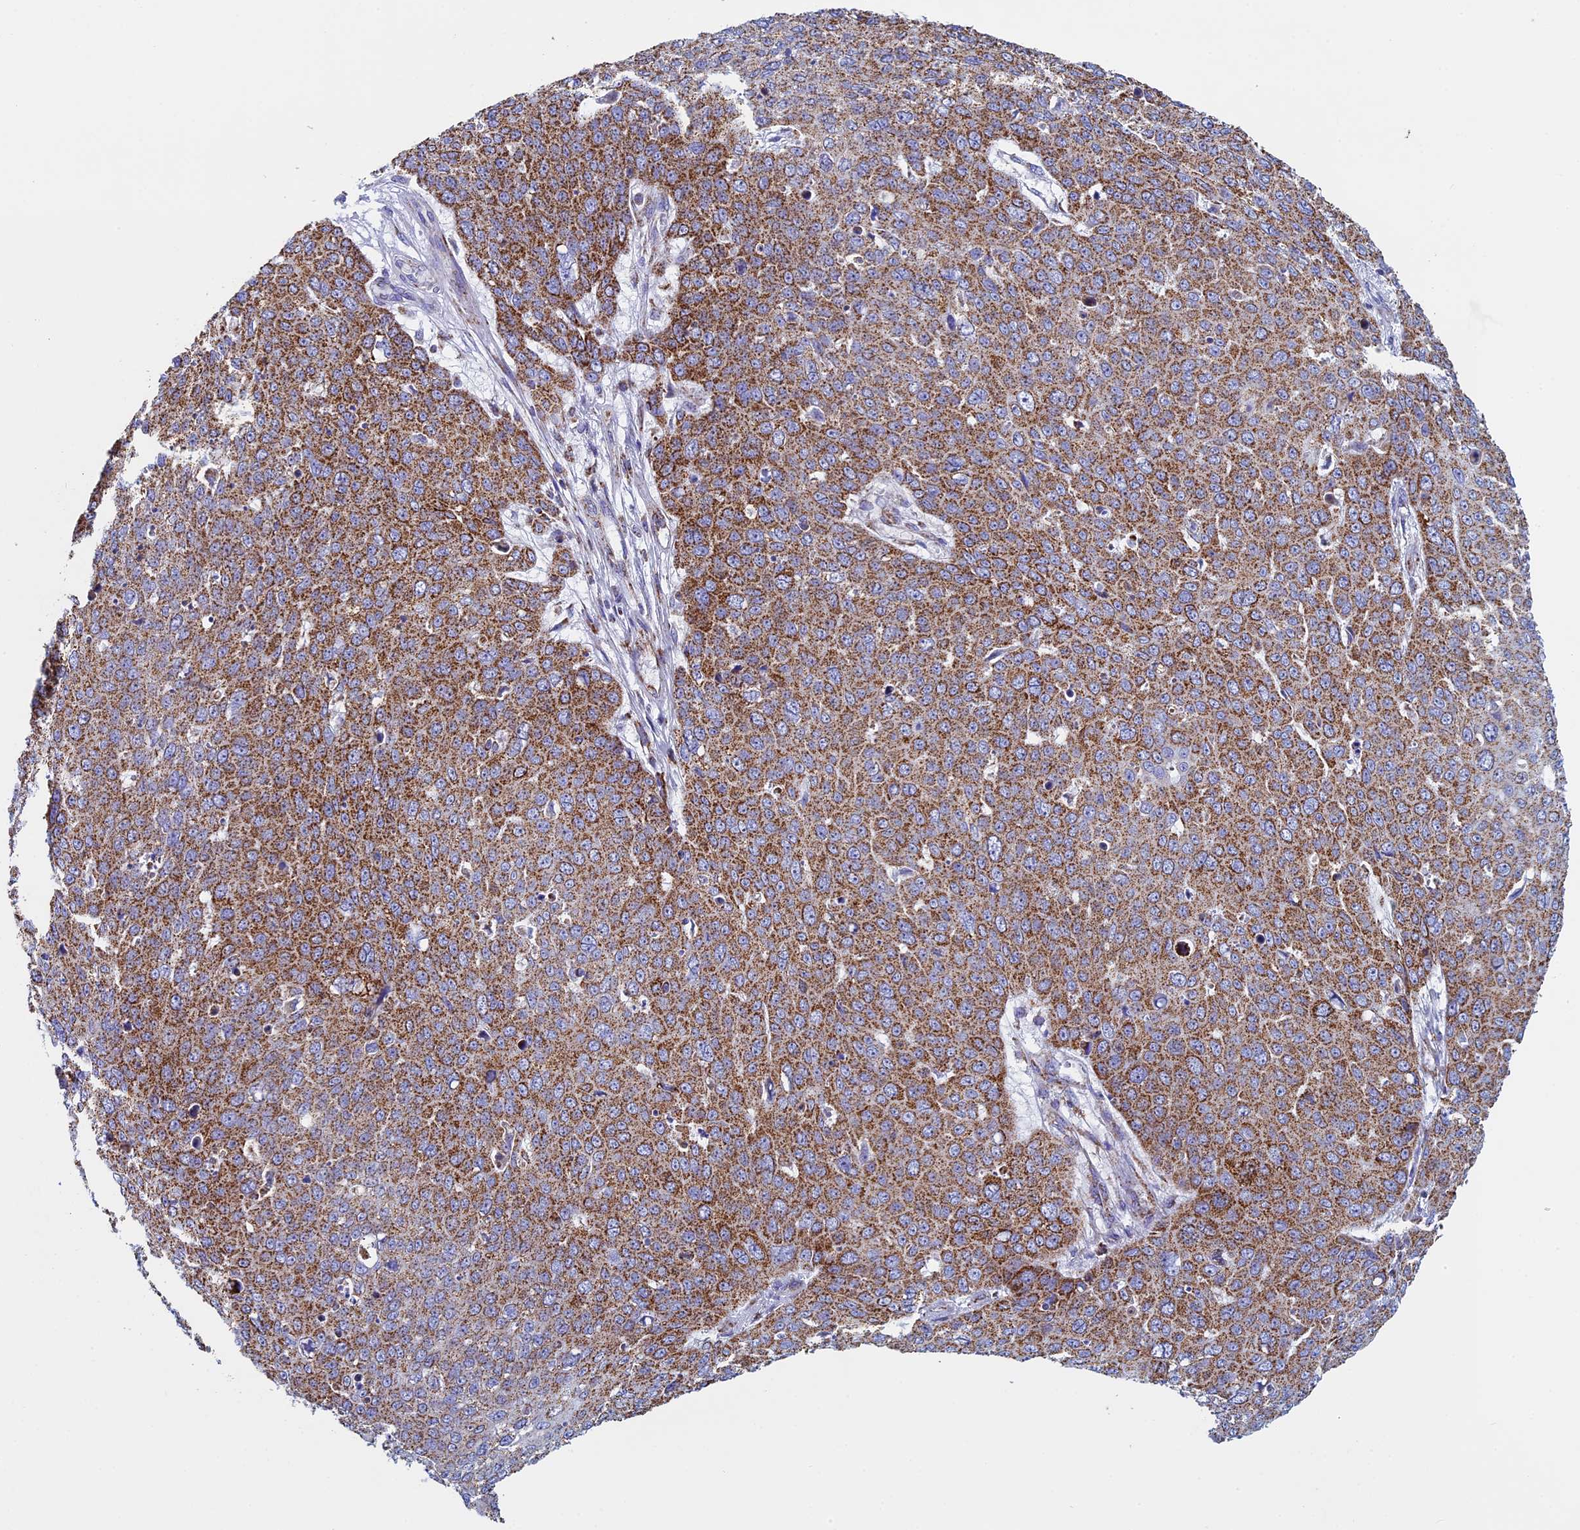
{"staining": {"intensity": "moderate", "quantity": ">75%", "location": "cytoplasmic/membranous"}, "tissue": "skin cancer", "cell_type": "Tumor cells", "image_type": "cancer", "snomed": [{"axis": "morphology", "description": "Squamous cell carcinoma, NOS"}, {"axis": "topography", "description": "Skin"}], "caption": "Moderate cytoplasmic/membranous protein expression is appreciated in about >75% of tumor cells in skin cancer (squamous cell carcinoma). The protein is stained brown, and the nuclei are stained in blue (DAB IHC with brightfield microscopy, high magnification).", "gene": "UQCRFS1", "patient": {"sex": "male", "age": 71}}